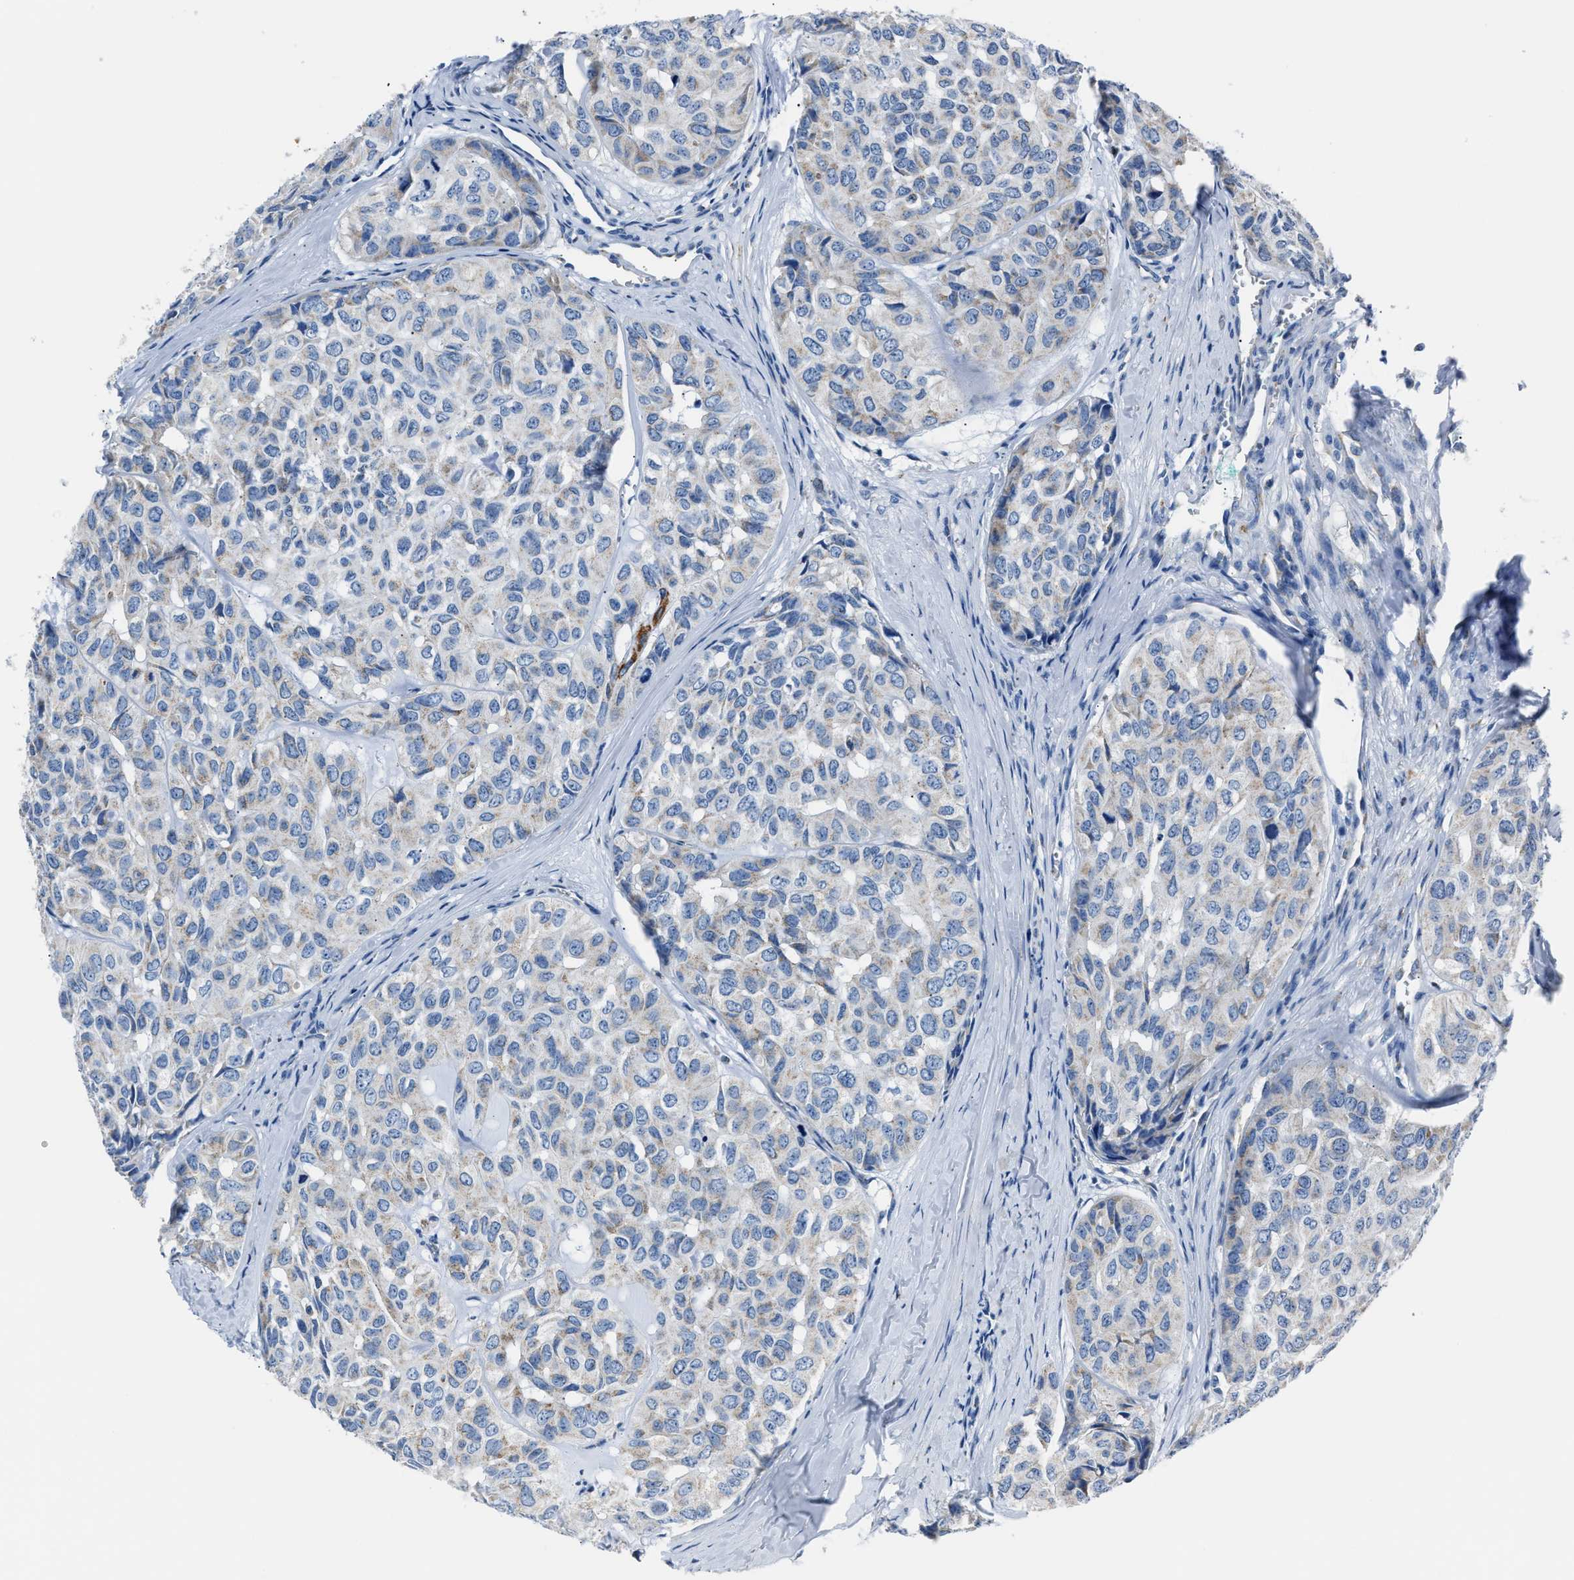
{"staining": {"intensity": "weak", "quantity": "<25%", "location": "cytoplasmic/membranous"}, "tissue": "head and neck cancer", "cell_type": "Tumor cells", "image_type": "cancer", "snomed": [{"axis": "morphology", "description": "Adenocarcinoma, NOS"}, {"axis": "topography", "description": "Salivary gland, NOS"}, {"axis": "topography", "description": "Head-Neck"}], "caption": "Immunohistochemistry of head and neck adenocarcinoma reveals no positivity in tumor cells. Brightfield microscopy of IHC stained with DAB (3,3'-diaminobenzidine) (brown) and hematoxylin (blue), captured at high magnification.", "gene": "AMACR", "patient": {"sex": "female", "age": 76}}